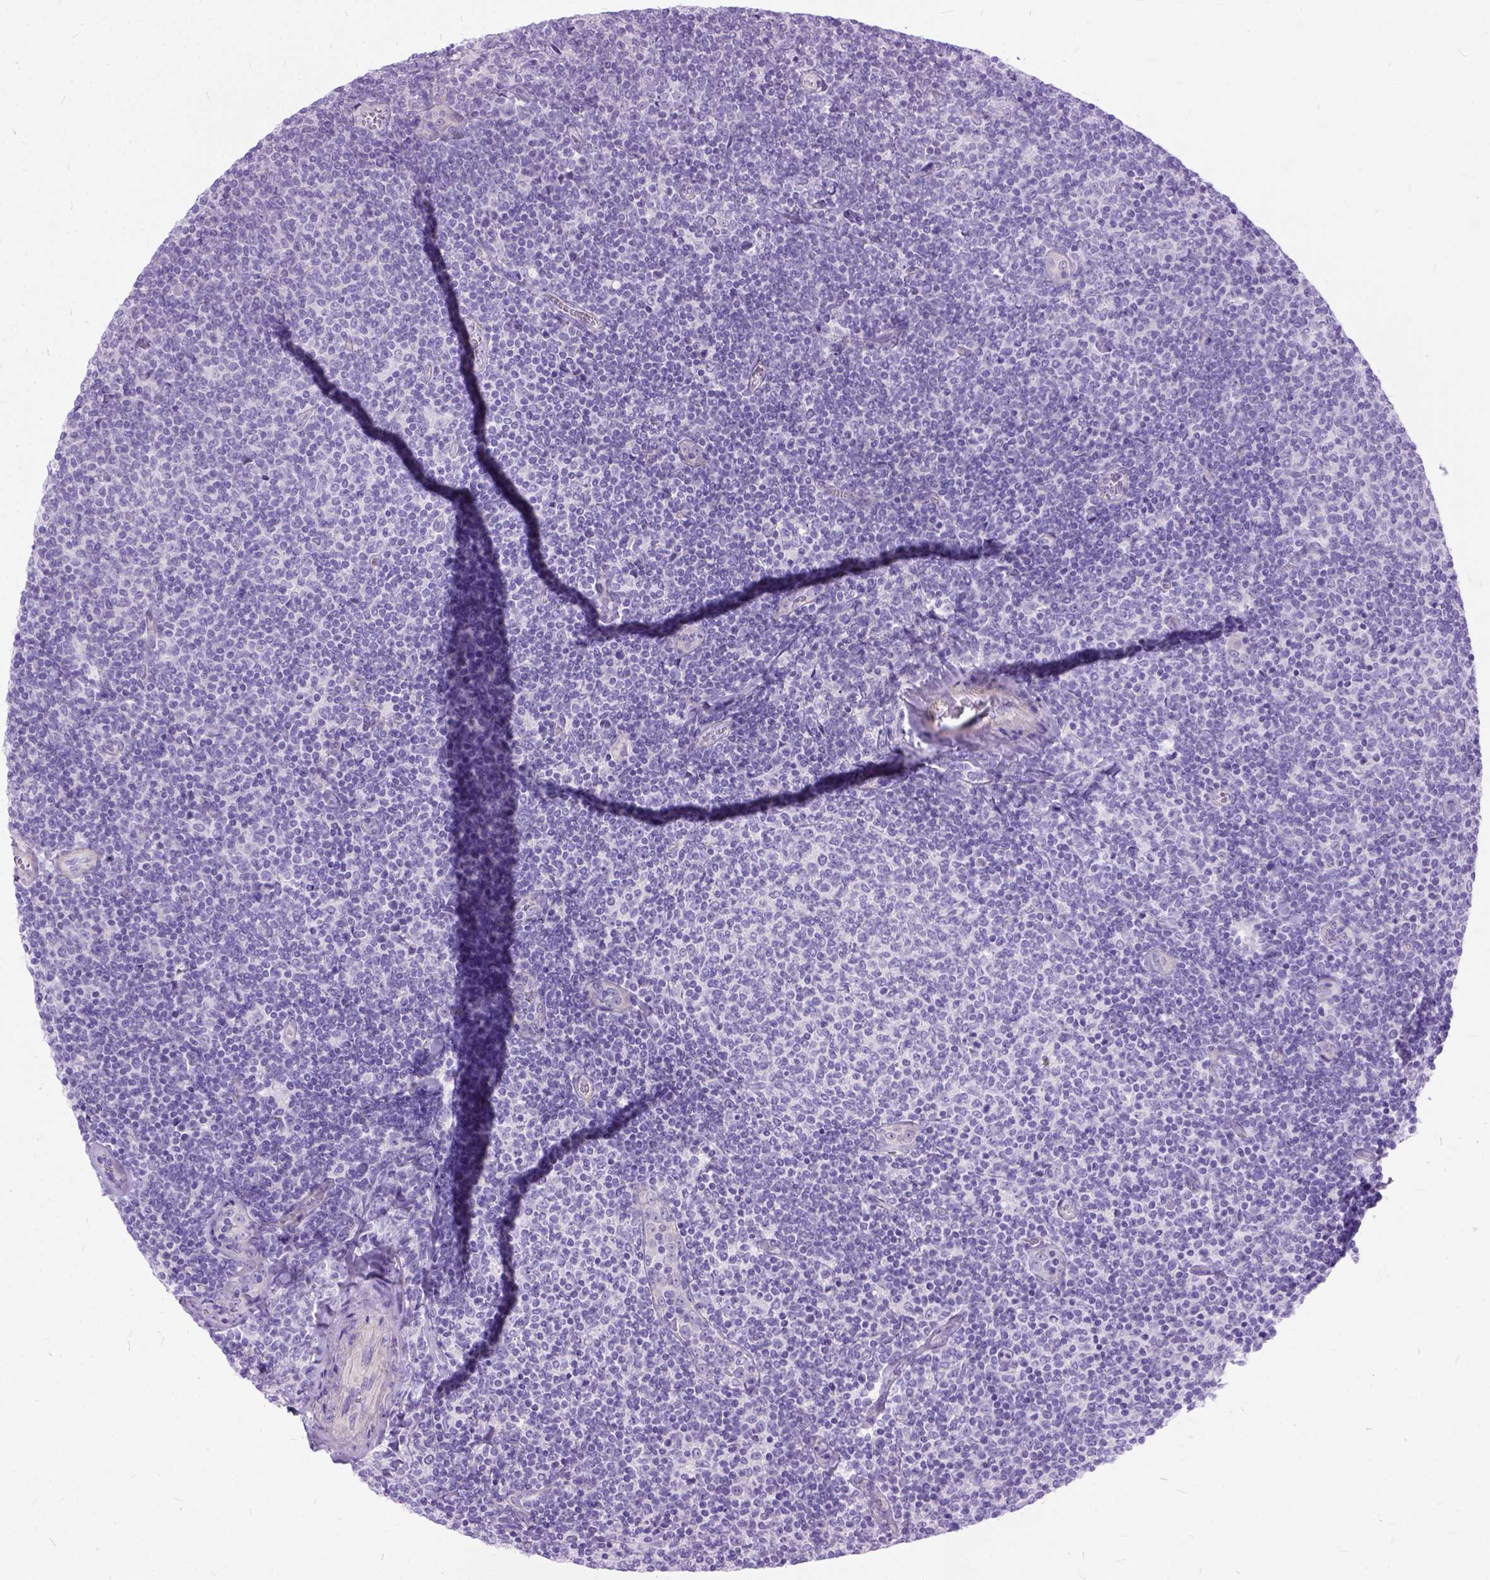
{"staining": {"intensity": "negative", "quantity": "none", "location": "none"}, "tissue": "lymphoma", "cell_type": "Tumor cells", "image_type": "cancer", "snomed": [{"axis": "morphology", "description": "Malignant lymphoma, non-Hodgkin's type, Low grade"}, {"axis": "topography", "description": "Lymph node"}], "caption": "Tumor cells are negative for brown protein staining in malignant lymphoma, non-Hodgkin's type (low-grade).", "gene": "ARL9", "patient": {"sex": "male", "age": 52}}